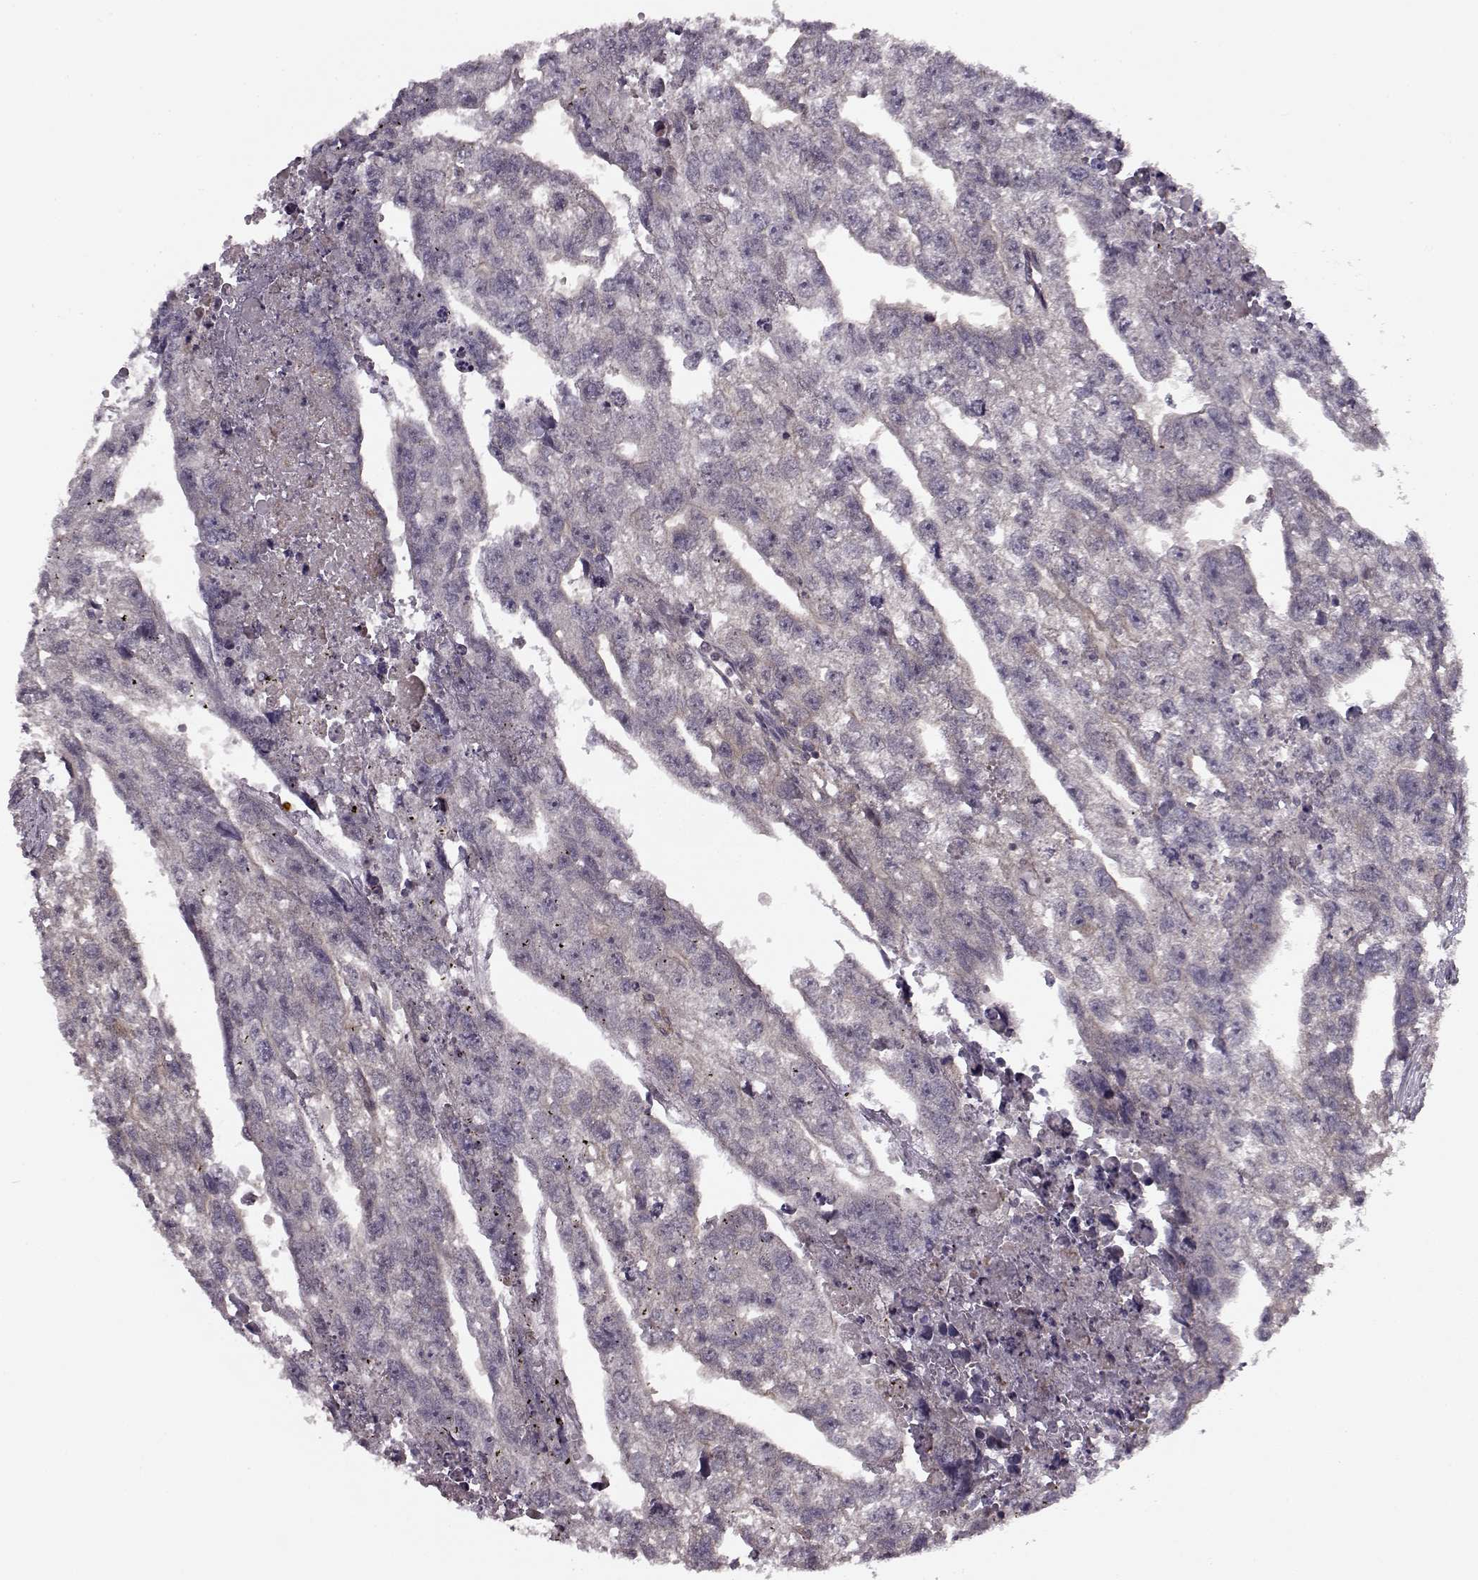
{"staining": {"intensity": "negative", "quantity": "none", "location": "none"}, "tissue": "testis cancer", "cell_type": "Tumor cells", "image_type": "cancer", "snomed": [{"axis": "morphology", "description": "Carcinoma, Embryonal, NOS"}, {"axis": "morphology", "description": "Teratoma, malignant, NOS"}, {"axis": "topography", "description": "Testis"}], "caption": "An immunohistochemistry micrograph of testis cancer is shown. There is no staining in tumor cells of testis cancer.", "gene": "SLAIN2", "patient": {"sex": "male", "age": 44}}